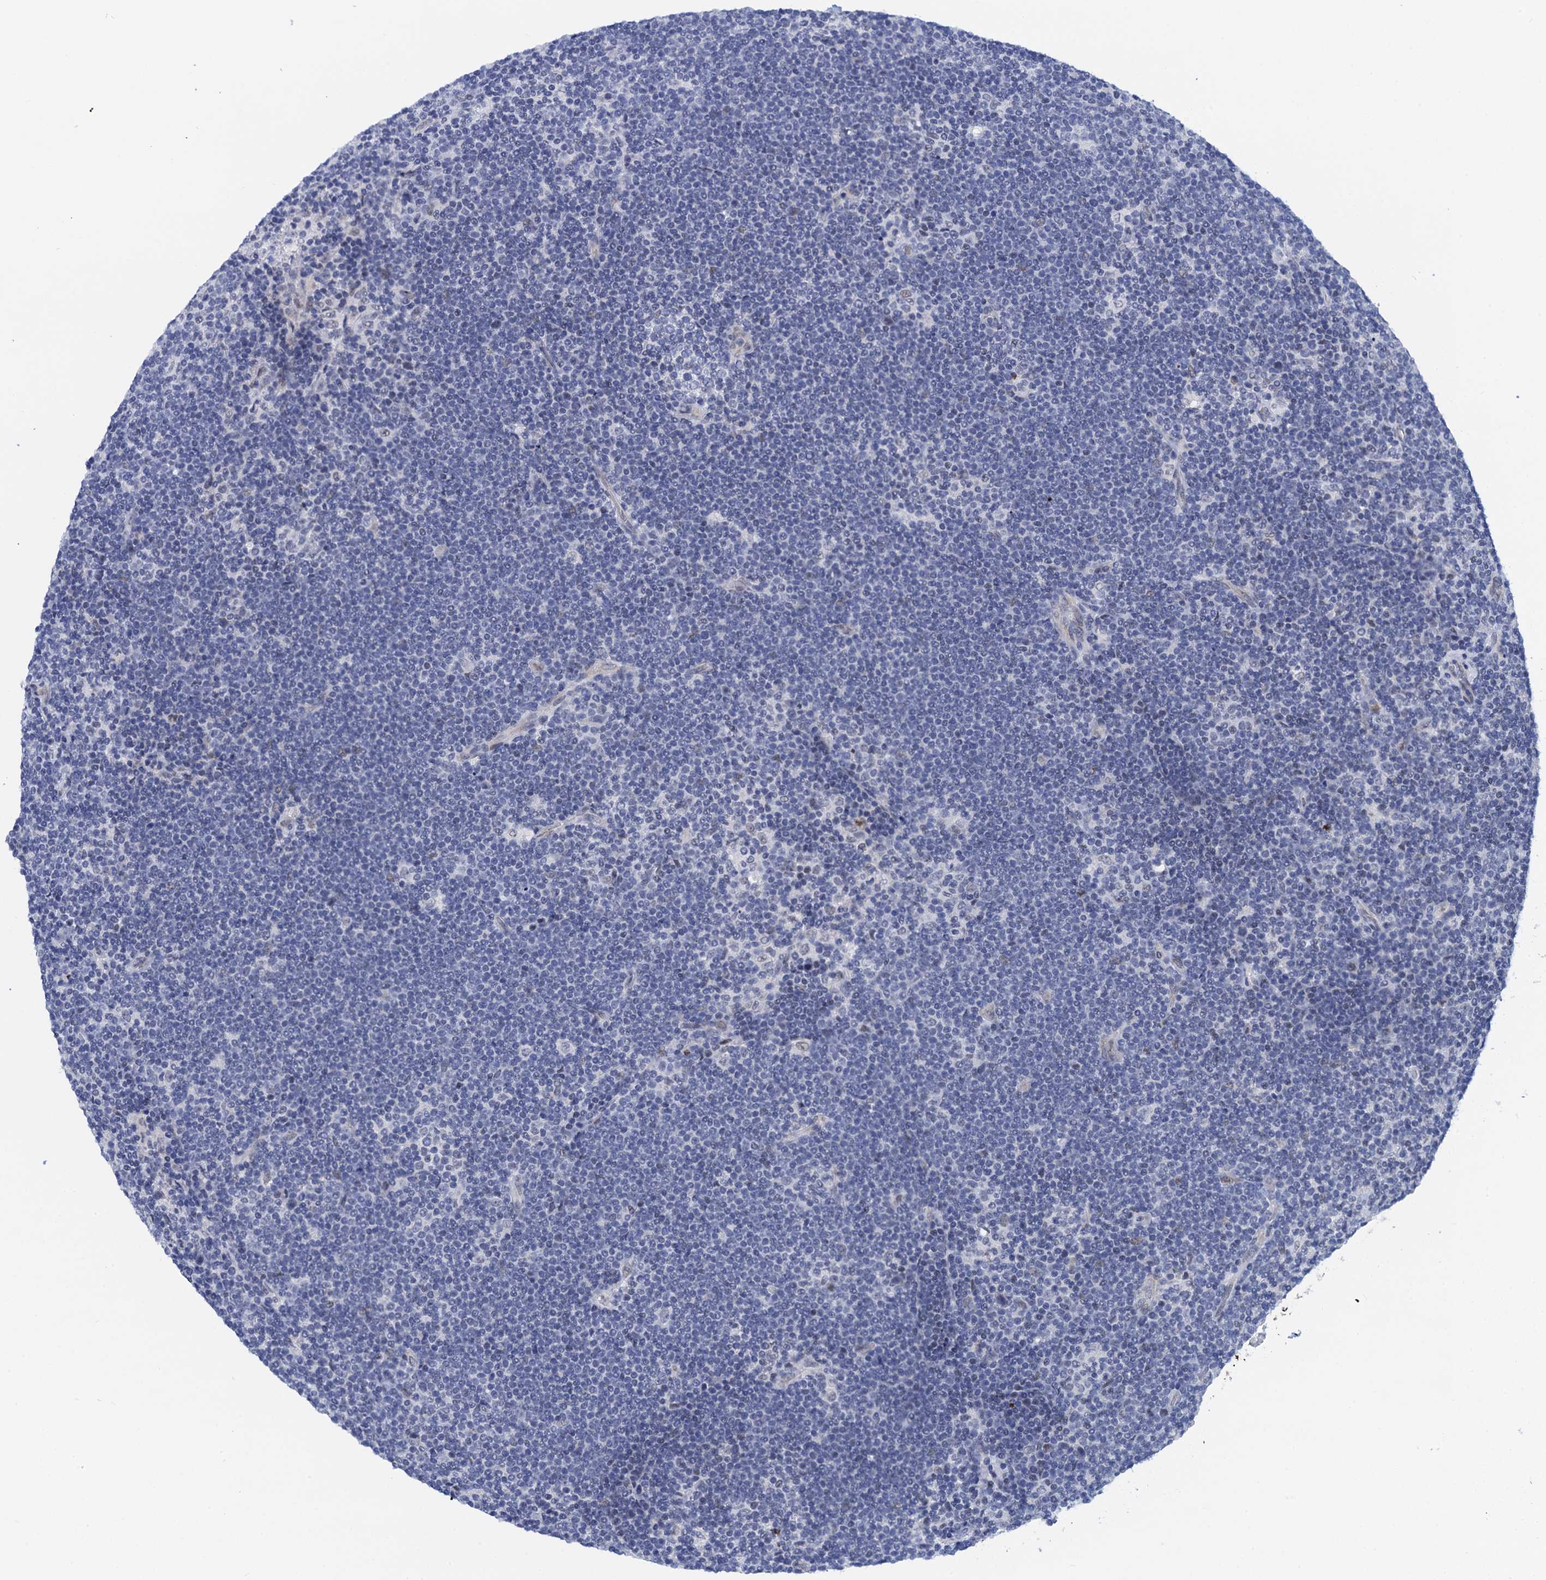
{"staining": {"intensity": "negative", "quantity": "none", "location": "none"}, "tissue": "lymphoma", "cell_type": "Tumor cells", "image_type": "cancer", "snomed": [{"axis": "morphology", "description": "Hodgkin's disease, NOS"}, {"axis": "topography", "description": "Lymph node"}], "caption": "Immunohistochemistry (IHC) image of lymphoma stained for a protein (brown), which shows no positivity in tumor cells.", "gene": "C16orf87", "patient": {"sex": "female", "age": 57}}